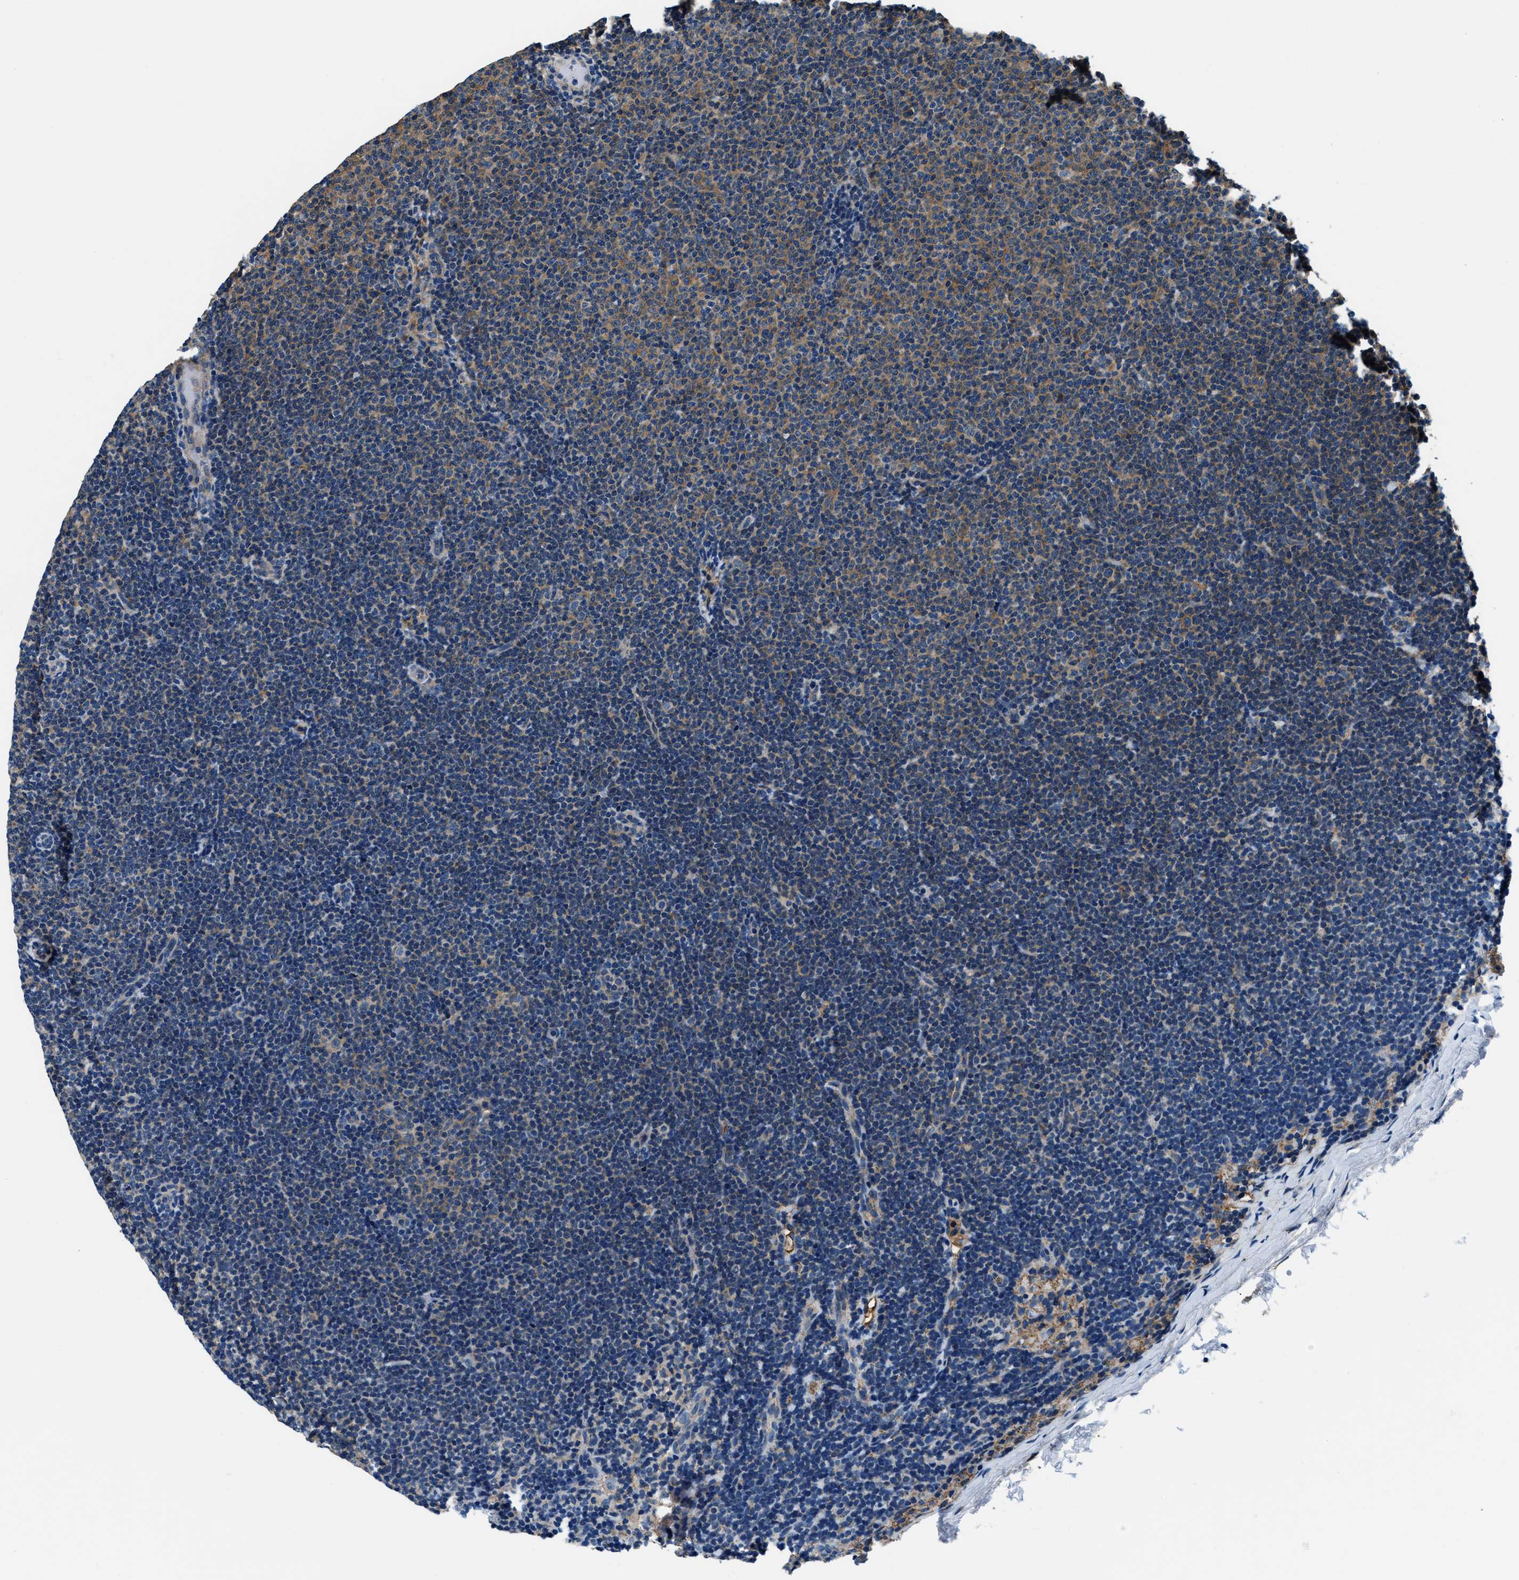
{"staining": {"intensity": "moderate", "quantity": "<25%", "location": "cytoplasmic/membranous"}, "tissue": "lymphoma", "cell_type": "Tumor cells", "image_type": "cancer", "snomed": [{"axis": "morphology", "description": "Malignant lymphoma, non-Hodgkin's type, Low grade"}, {"axis": "topography", "description": "Lymph node"}], "caption": "Immunohistochemistry image of neoplastic tissue: human lymphoma stained using immunohistochemistry exhibits low levels of moderate protein expression localized specifically in the cytoplasmic/membranous of tumor cells, appearing as a cytoplasmic/membranous brown color.", "gene": "EEA1", "patient": {"sex": "female", "age": 53}}